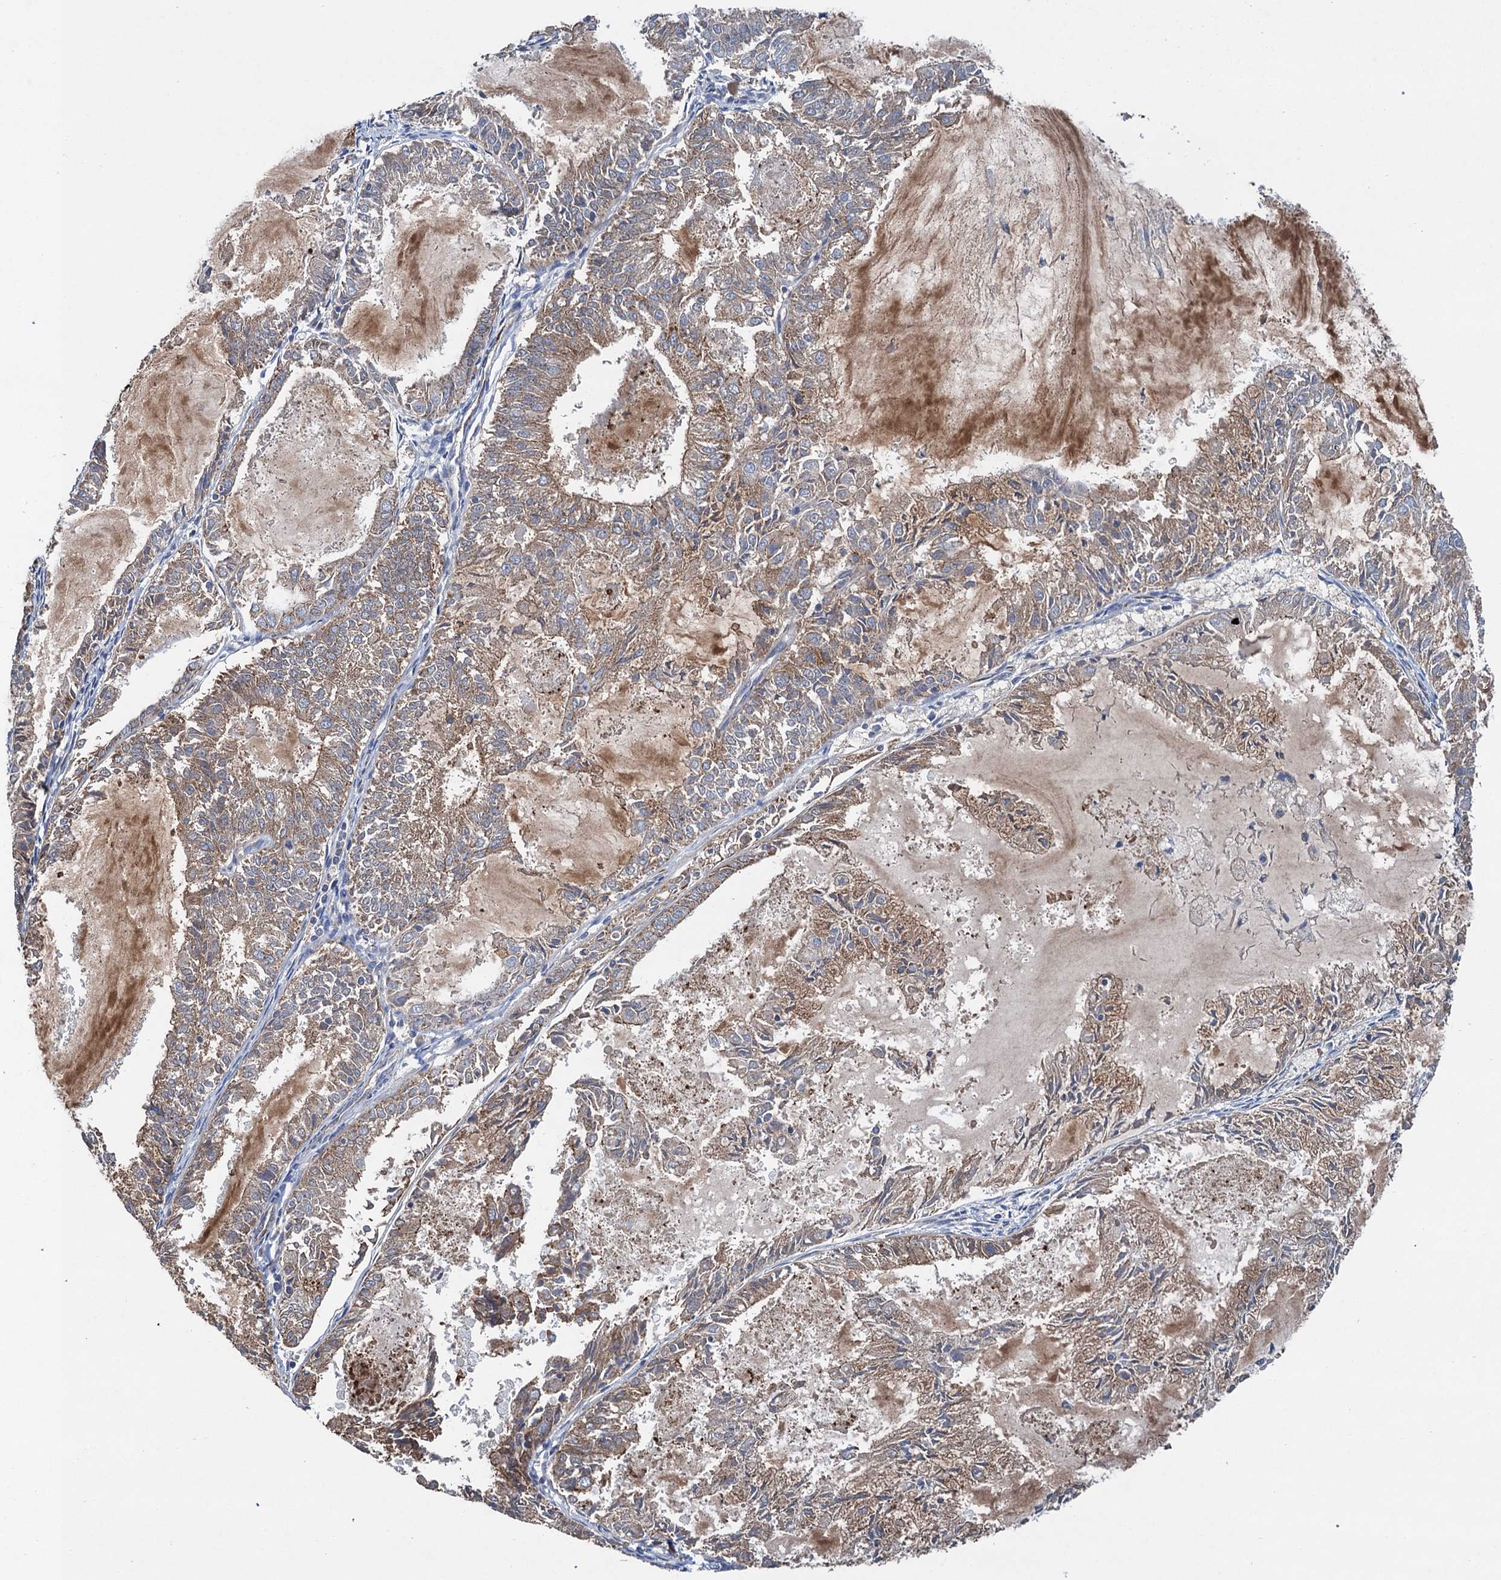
{"staining": {"intensity": "moderate", "quantity": "25%-75%", "location": "cytoplasmic/membranous"}, "tissue": "endometrial cancer", "cell_type": "Tumor cells", "image_type": "cancer", "snomed": [{"axis": "morphology", "description": "Adenocarcinoma, NOS"}, {"axis": "topography", "description": "Endometrium"}], "caption": "Endometrial cancer (adenocarcinoma) stained with DAB (3,3'-diaminobenzidine) IHC demonstrates medium levels of moderate cytoplasmic/membranous expression in approximately 25%-75% of tumor cells.", "gene": "DGLUCY", "patient": {"sex": "female", "age": 57}}